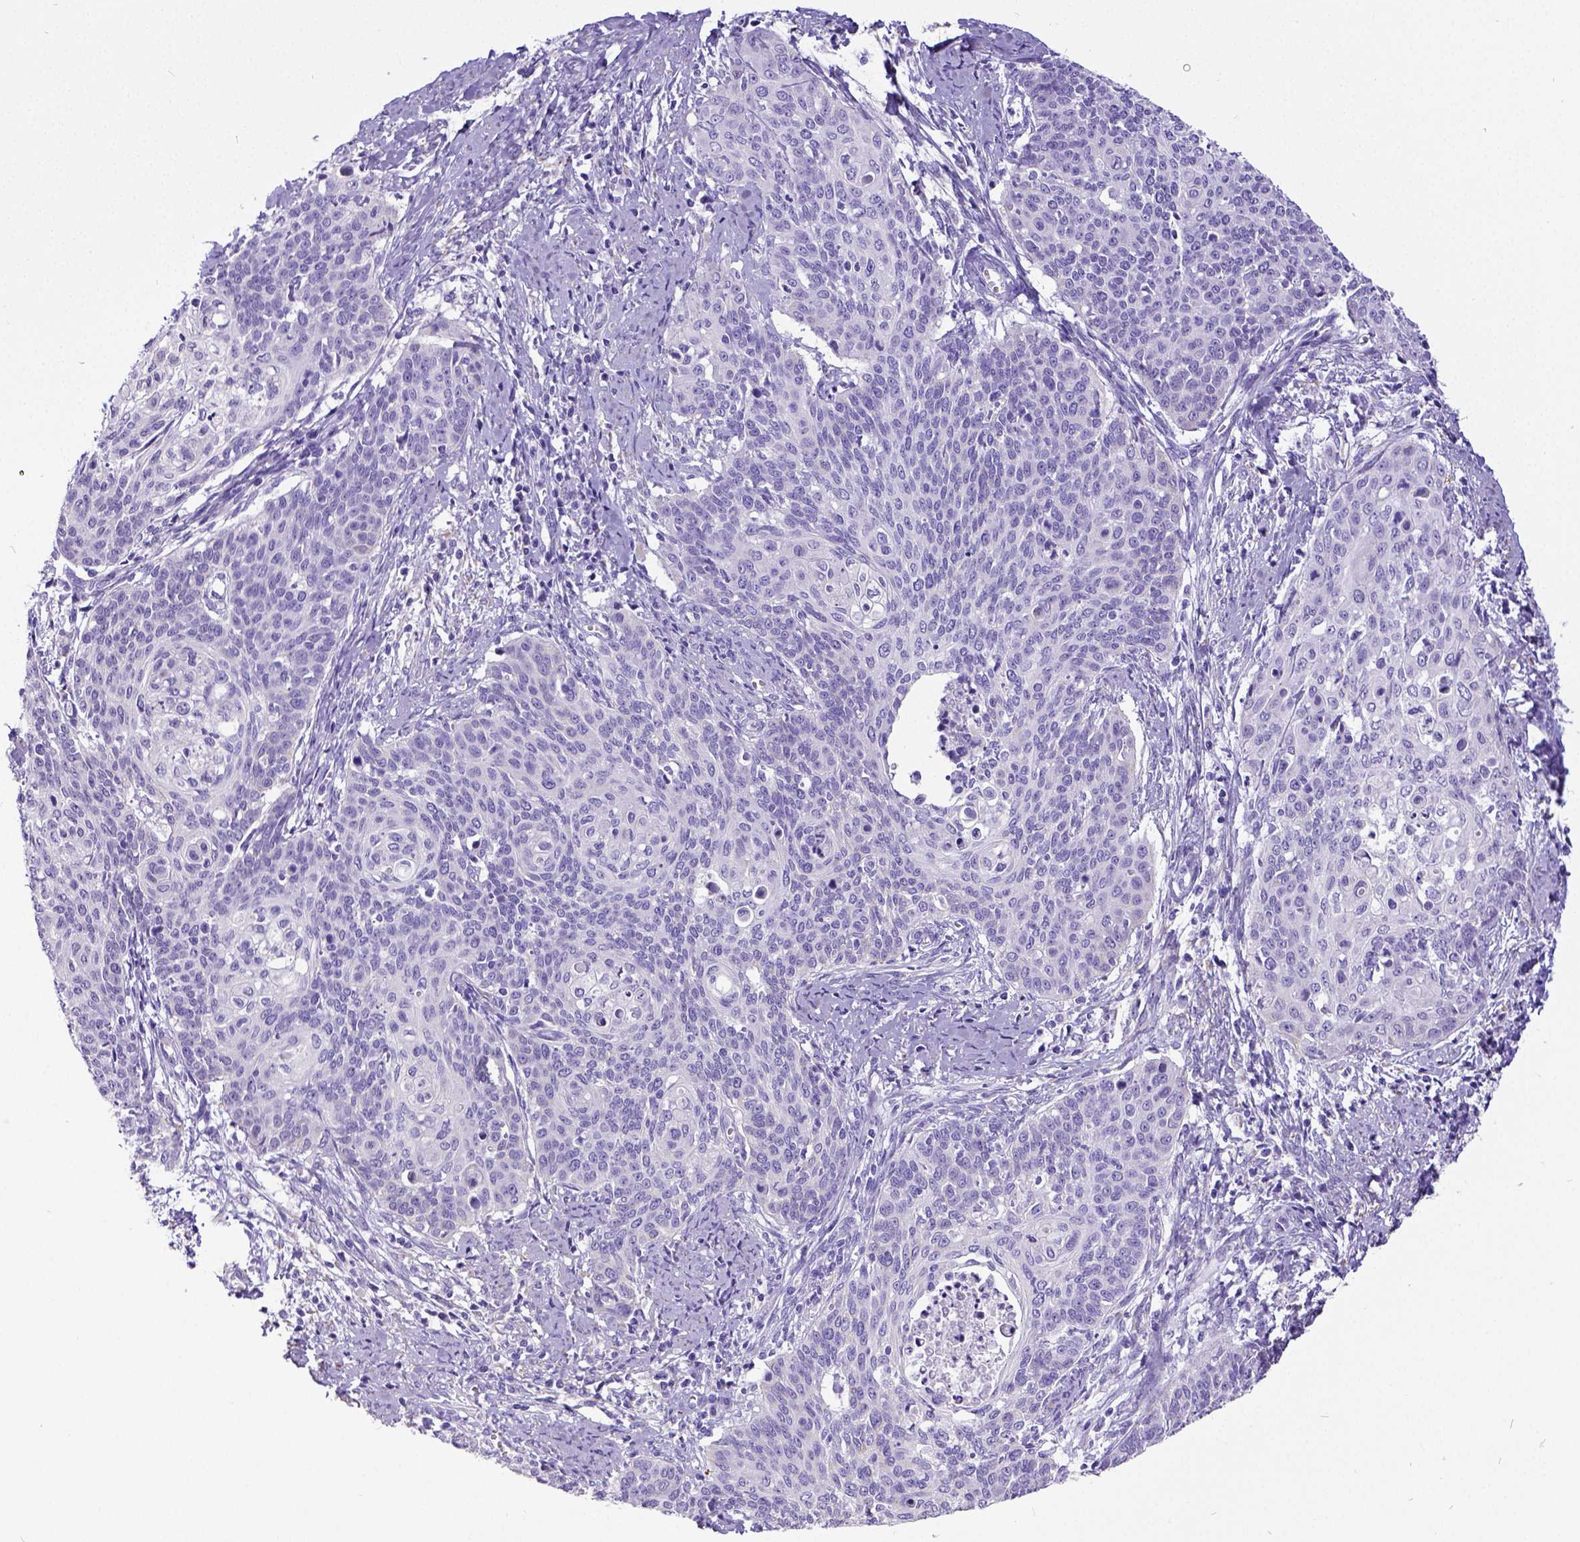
{"staining": {"intensity": "negative", "quantity": "none", "location": "none"}, "tissue": "cervical cancer", "cell_type": "Tumor cells", "image_type": "cancer", "snomed": [{"axis": "morphology", "description": "Normal tissue, NOS"}, {"axis": "morphology", "description": "Squamous cell carcinoma, NOS"}, {"axis": "topography", "description": "Cervix"}], "caption": "Immunohistochemistry (IHC) of cervical squamous cell carcinoma displays no staining in tumor cells.", "gene": "SATB2", "patient": {"sex": "female", "age": 39}}